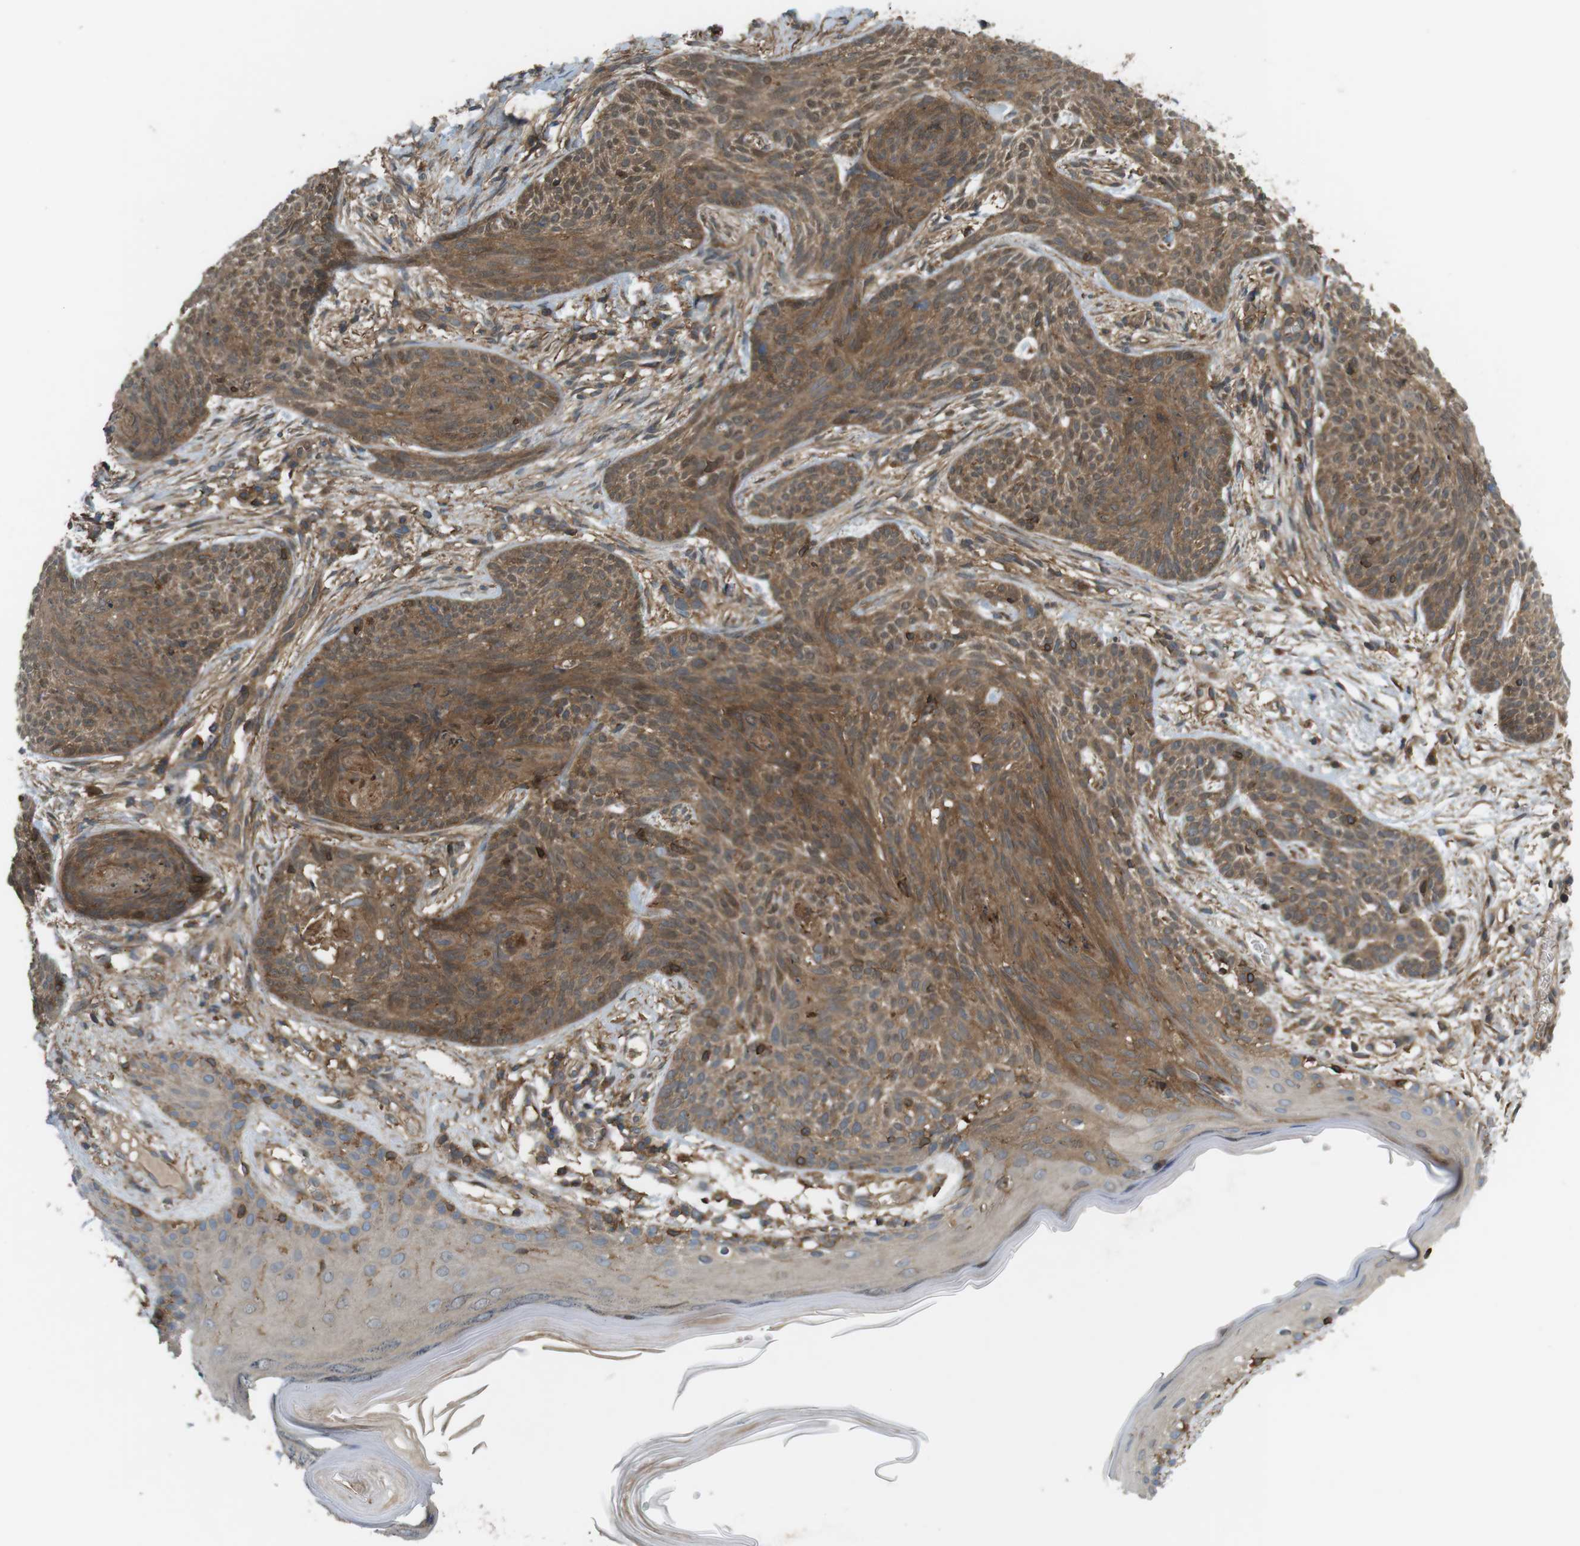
{"staining": {"intensity": "moderate", "quantity": ">75%", "location": "cytoplasmic/membranous"}, "tissue": "skin cancer", "cell_type": "Tumor cells", "image_type": "cancer", "snomed": [{"axis": "morphology", "description": "Basal cell carcinoma"}, {"axis": "topography", "description": "Skin"}], "caption": "Basal cell carcinoma (skin) was stained to show a protein in brown. There is medium levels of moderate cytoplasmic/membranous expression in approximately >75% of tumor cells.", "gene": "DDAH2", "patient": {"sex": "female", "age": 59}}